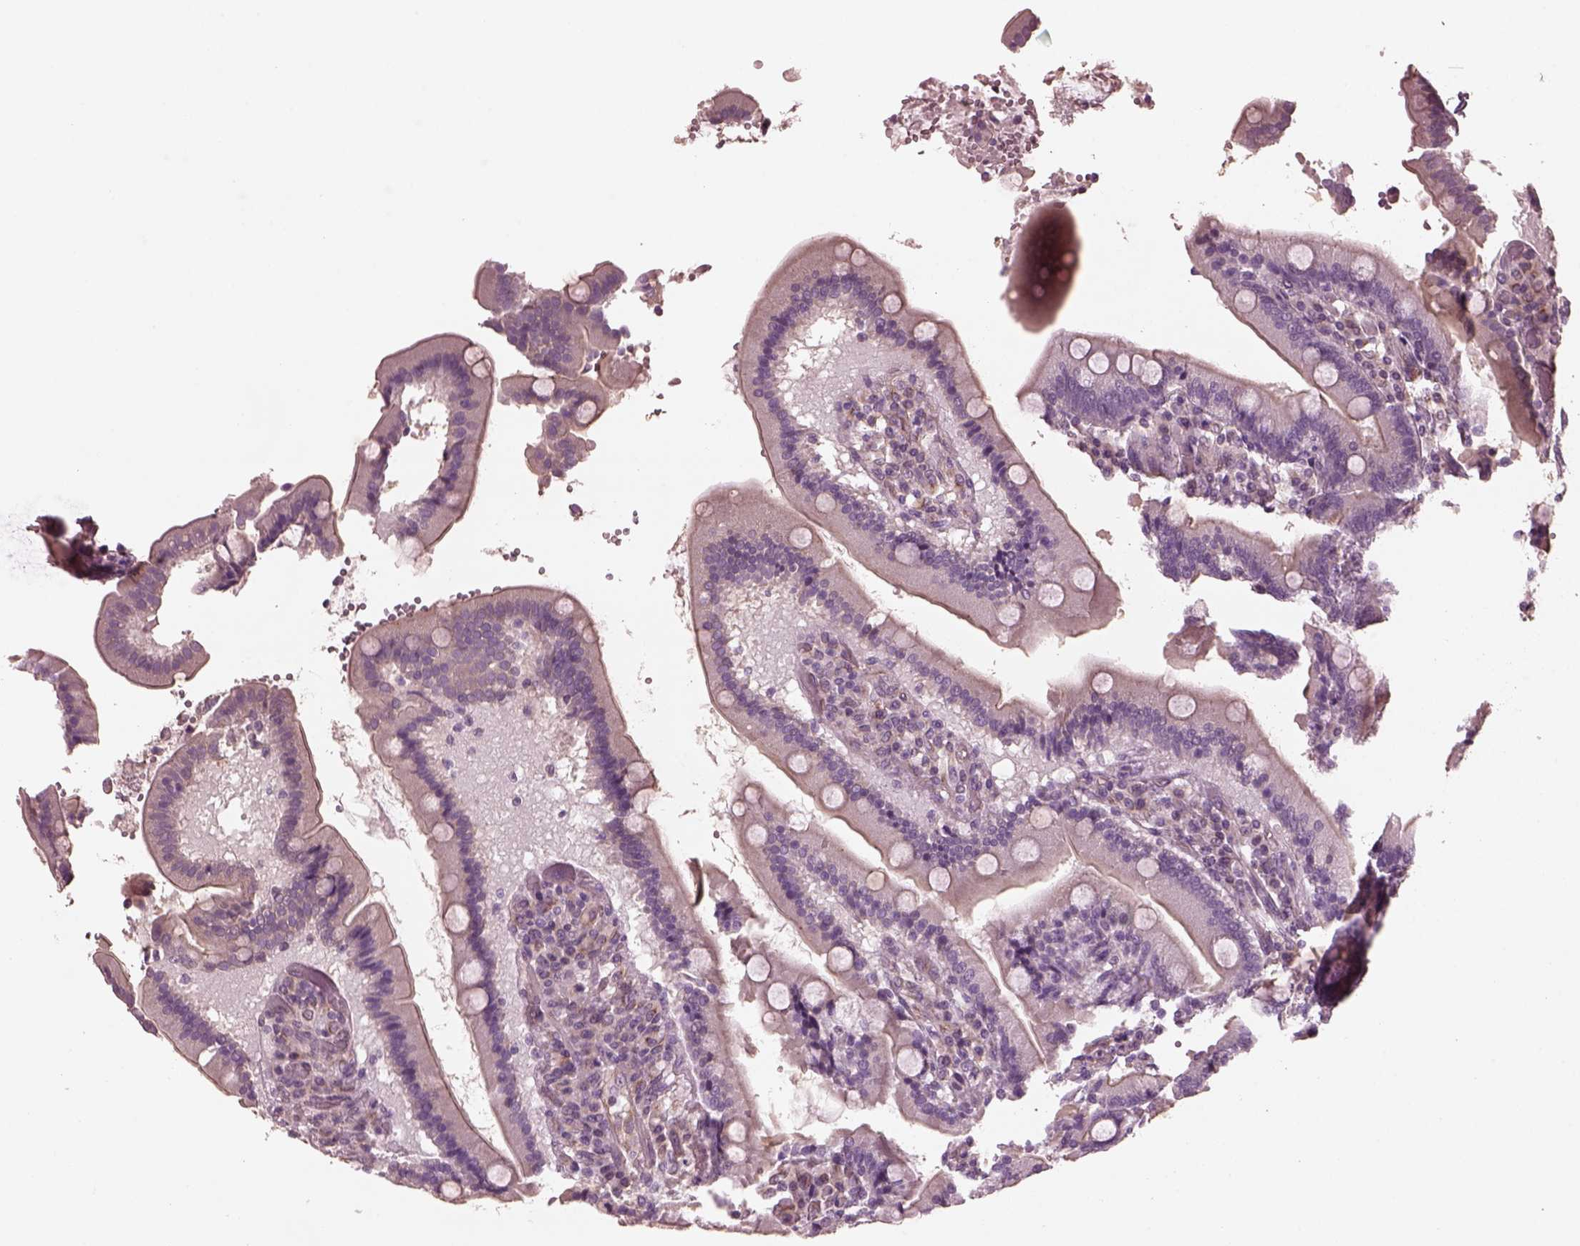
{"staining": {"intensity": "weak", "quantity": ">75%", "location": "cytoplasmic/membranous"}, "tissue": "duodenum", "cell_type": "Glandular cells", "image_type": "normal", "snomed": [{"axis": "morphology", "description": "Normal tissue, NOS"}, {"axis": "topography", "description": "Duodenum"}], "caption": "Brown immunohistochemical staining in normal duodenum shows weak cytoplasmic/membranous positivity in approximately >75% of glandular cells. Nuclei are stained in blue.", "gene": "ODAD1", "patient": {"sex": "female", "age": 62}}